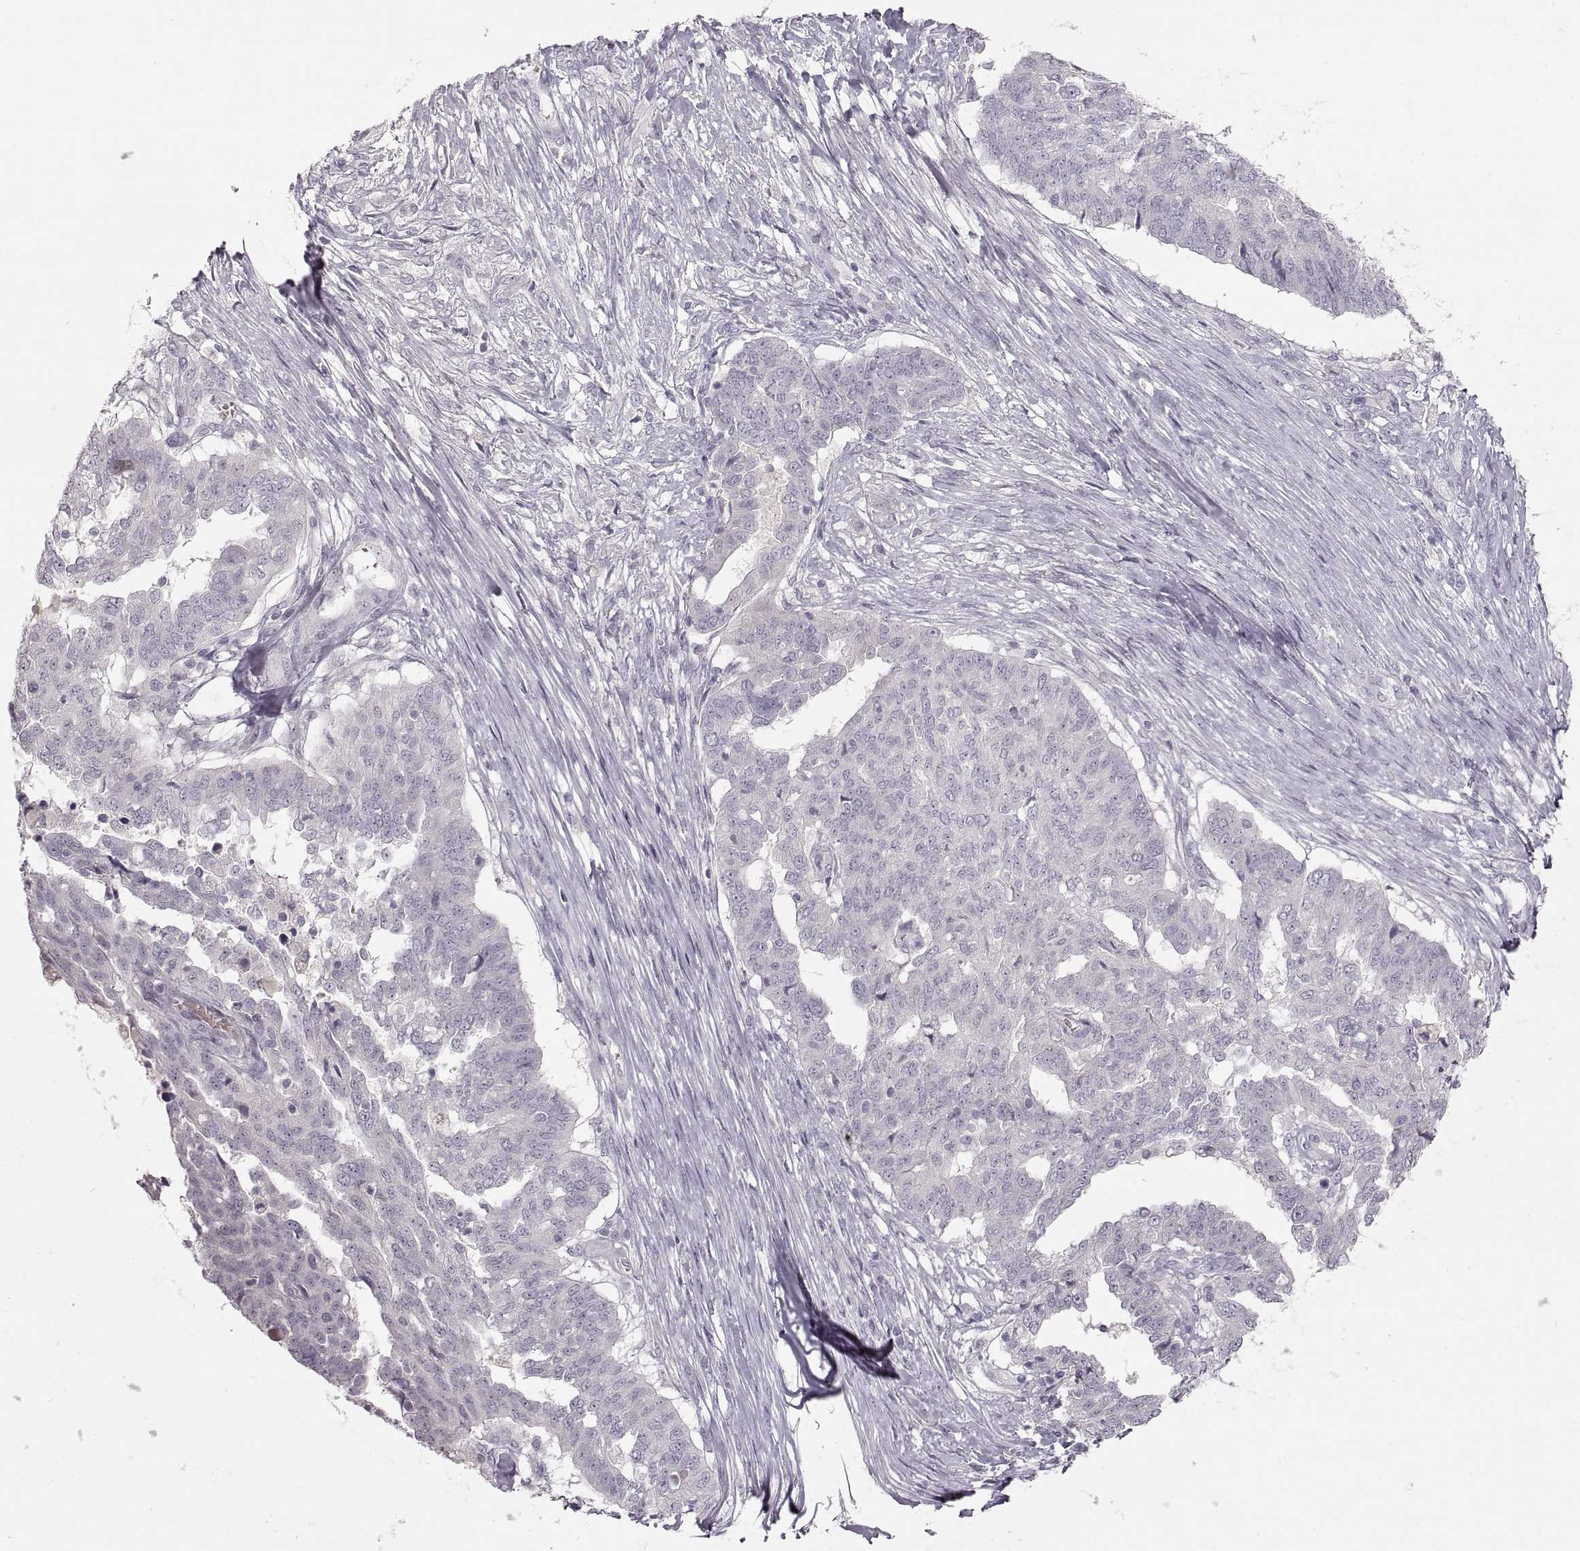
{"staining": {"intensity": "negative", "quantity": "none", "location": "none"}, "tissue": "ovarian cancer", "cell_type": "Tumor cells", "image_type": "cancer", "snomed": [{"axis": "morphology", "description": "Cystadenocarcinoma, serous, NOS"}, {"axis": "topography", "description": "Ovary"}], "caption": "A high-resolution histopathology image shows immunohistochemistry staining of serous cystadenocarcinoma (ovarian), which reveals no significant staining in tumor cells. (Immunohistochemistry (ihc), brightfield microscopy, high magnification).", "gene": "PCSK2", "patient": {"sex": "female", "age": 67}}